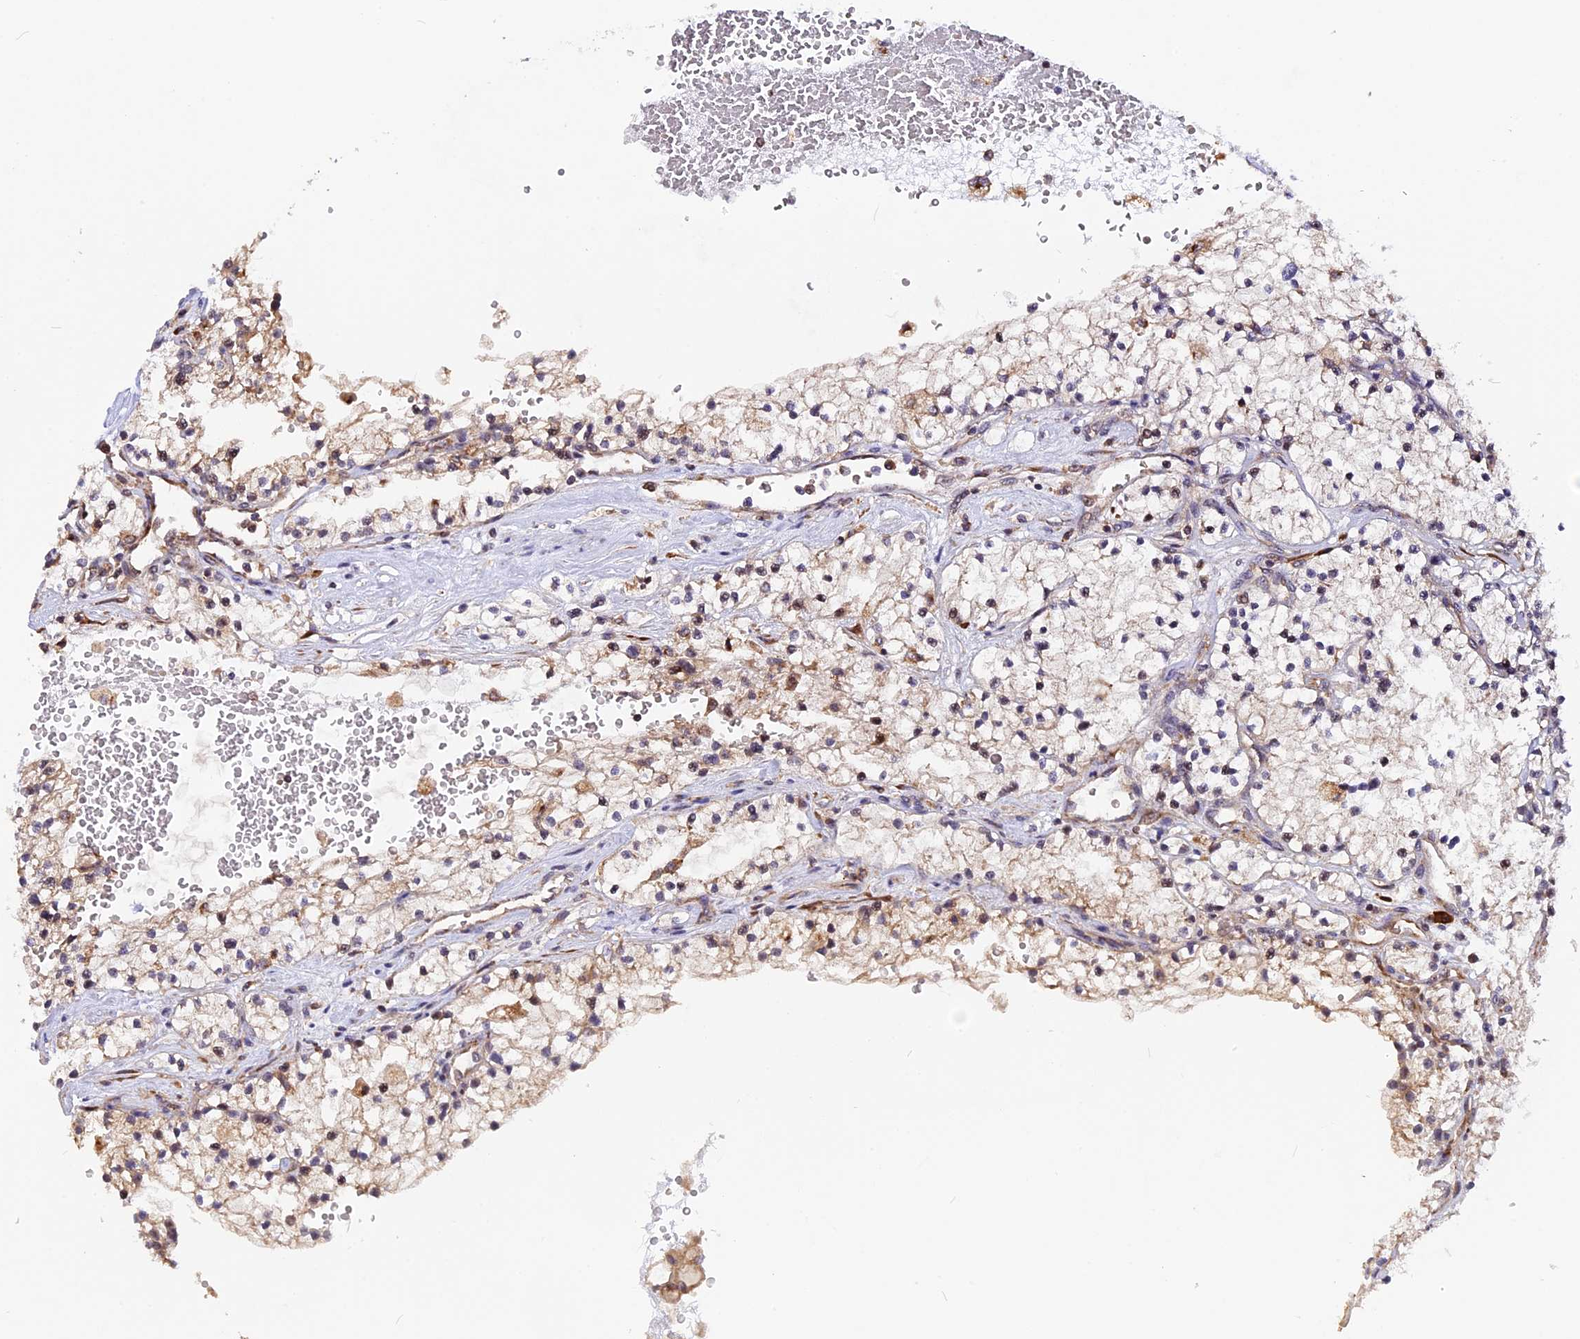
{"staining": {"intensity": "weak", "quantity": "25%-75%", "location": "cytoplasmic/membranous"}, "tissue": "renal cancer", "cell_type": "Tumor cells", "image_type": "cancer", "snomed": [{"axis": "morphology", "description": "Normal tissue, NOS"}, {"axis": "morphology", "description": "Adenocarcinoma, NOS"}, {"axis": "topography", "description": "Kidney"}], "caption": "A high-resolution image shows immunohistochemistry staining of renal cancer (adenocarcinoma), which reveals weak cytoplasmic/membranous staining in about 25%-75% of tumor cells.", "gene": "GNPTAB", "patient": {"sex": "male", "age": 68}}